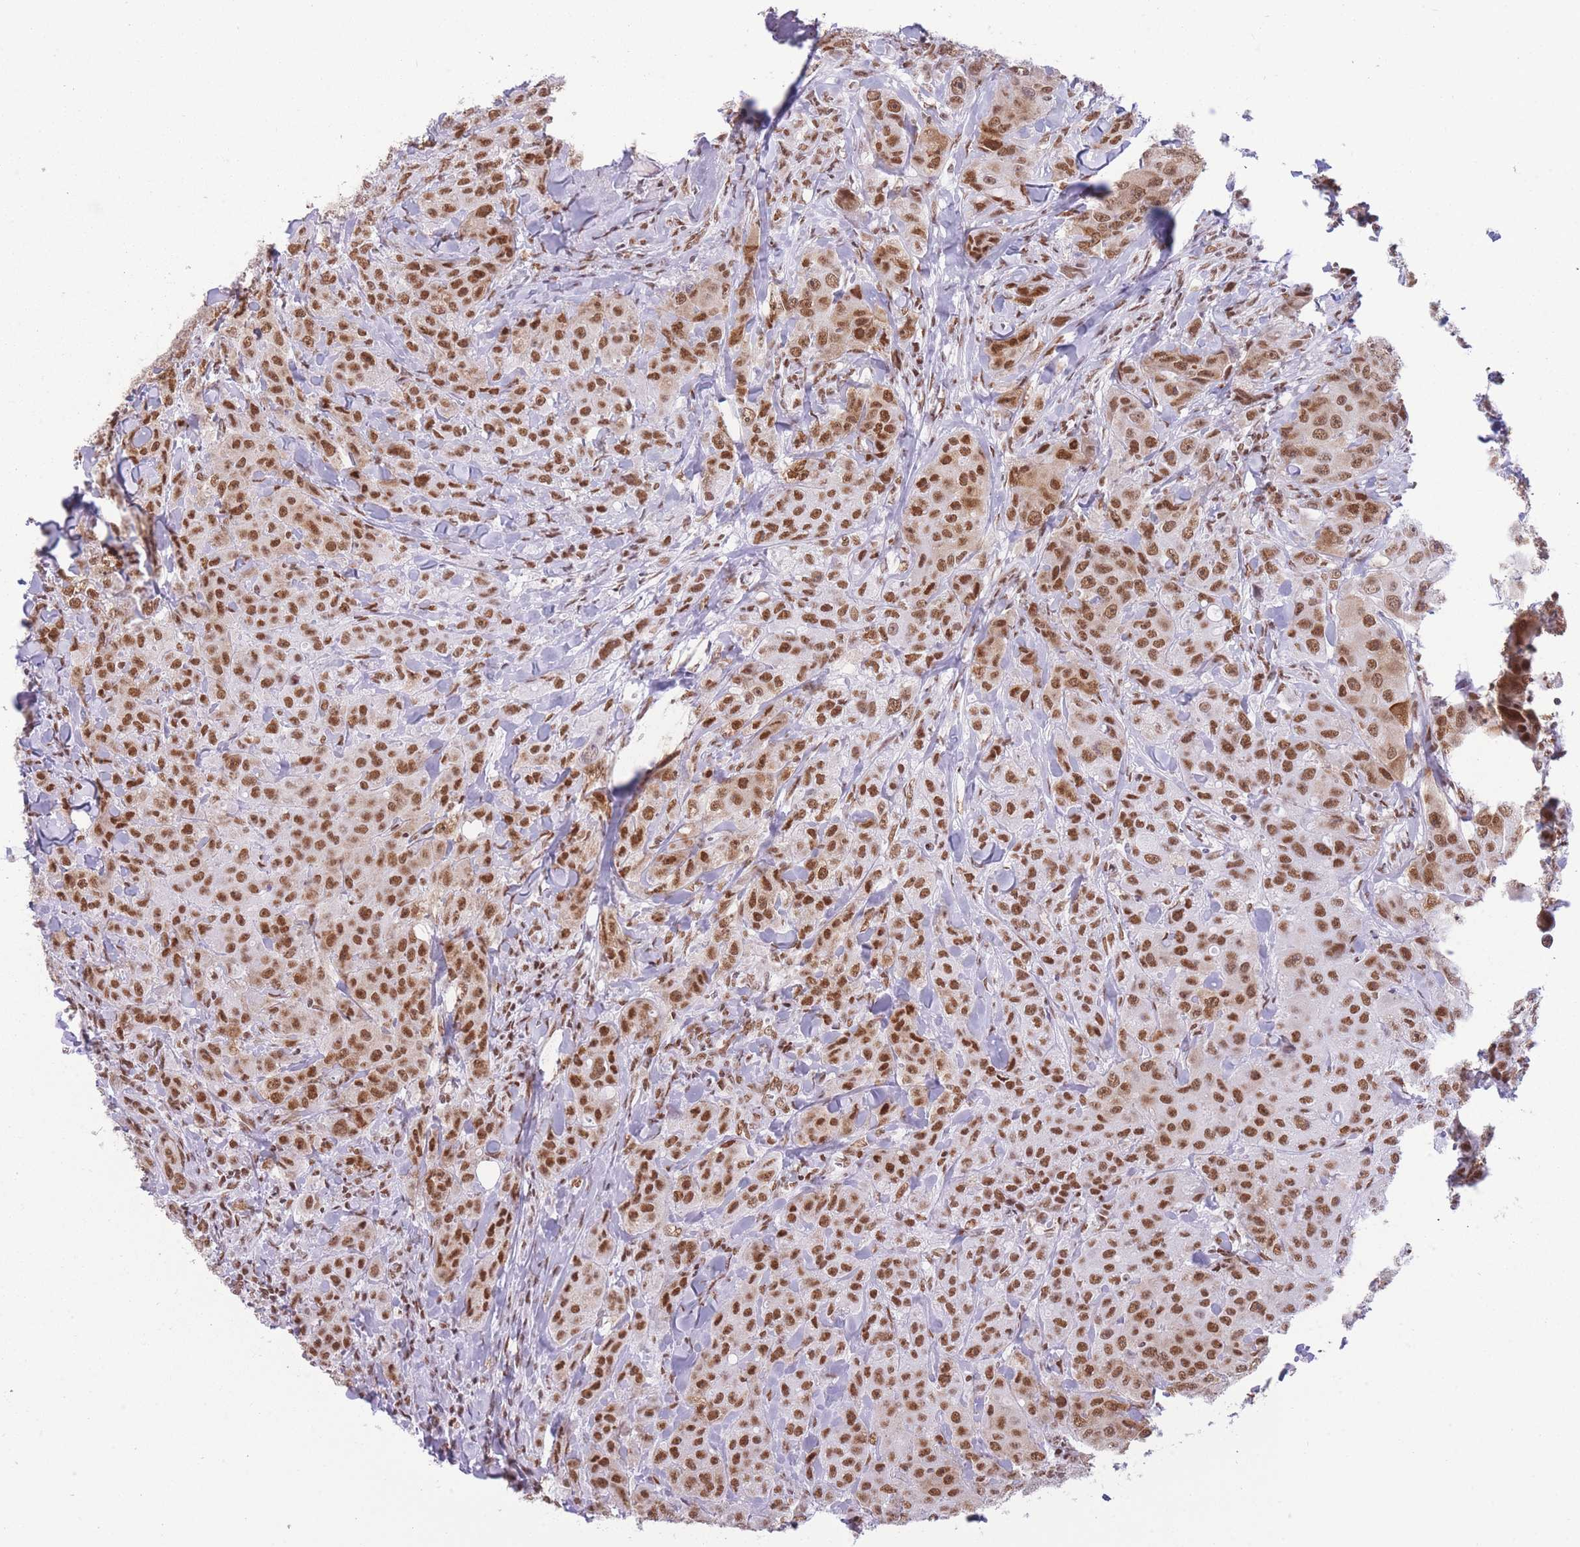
{"staining": {"intensity": "strong", "quantity": ">75%", "location": "nuclear"}, "tissue": "breast cancer", "cell_type": "Tumor cells", "image_type": "cancer", "snomed": [{"axis": "morphology", "description": "Duct carcinoma"}, {"axis": "topography", "description": "Breast"}], "caption": "Immunohistochemical staining of human breast cancer (invasive ductal carcinoma) reveals strong nuclear protein staining in about >75% of tumor cells.", "gene": "HNRNPUL1", "patient": {"sex": "female", "age": 43}}